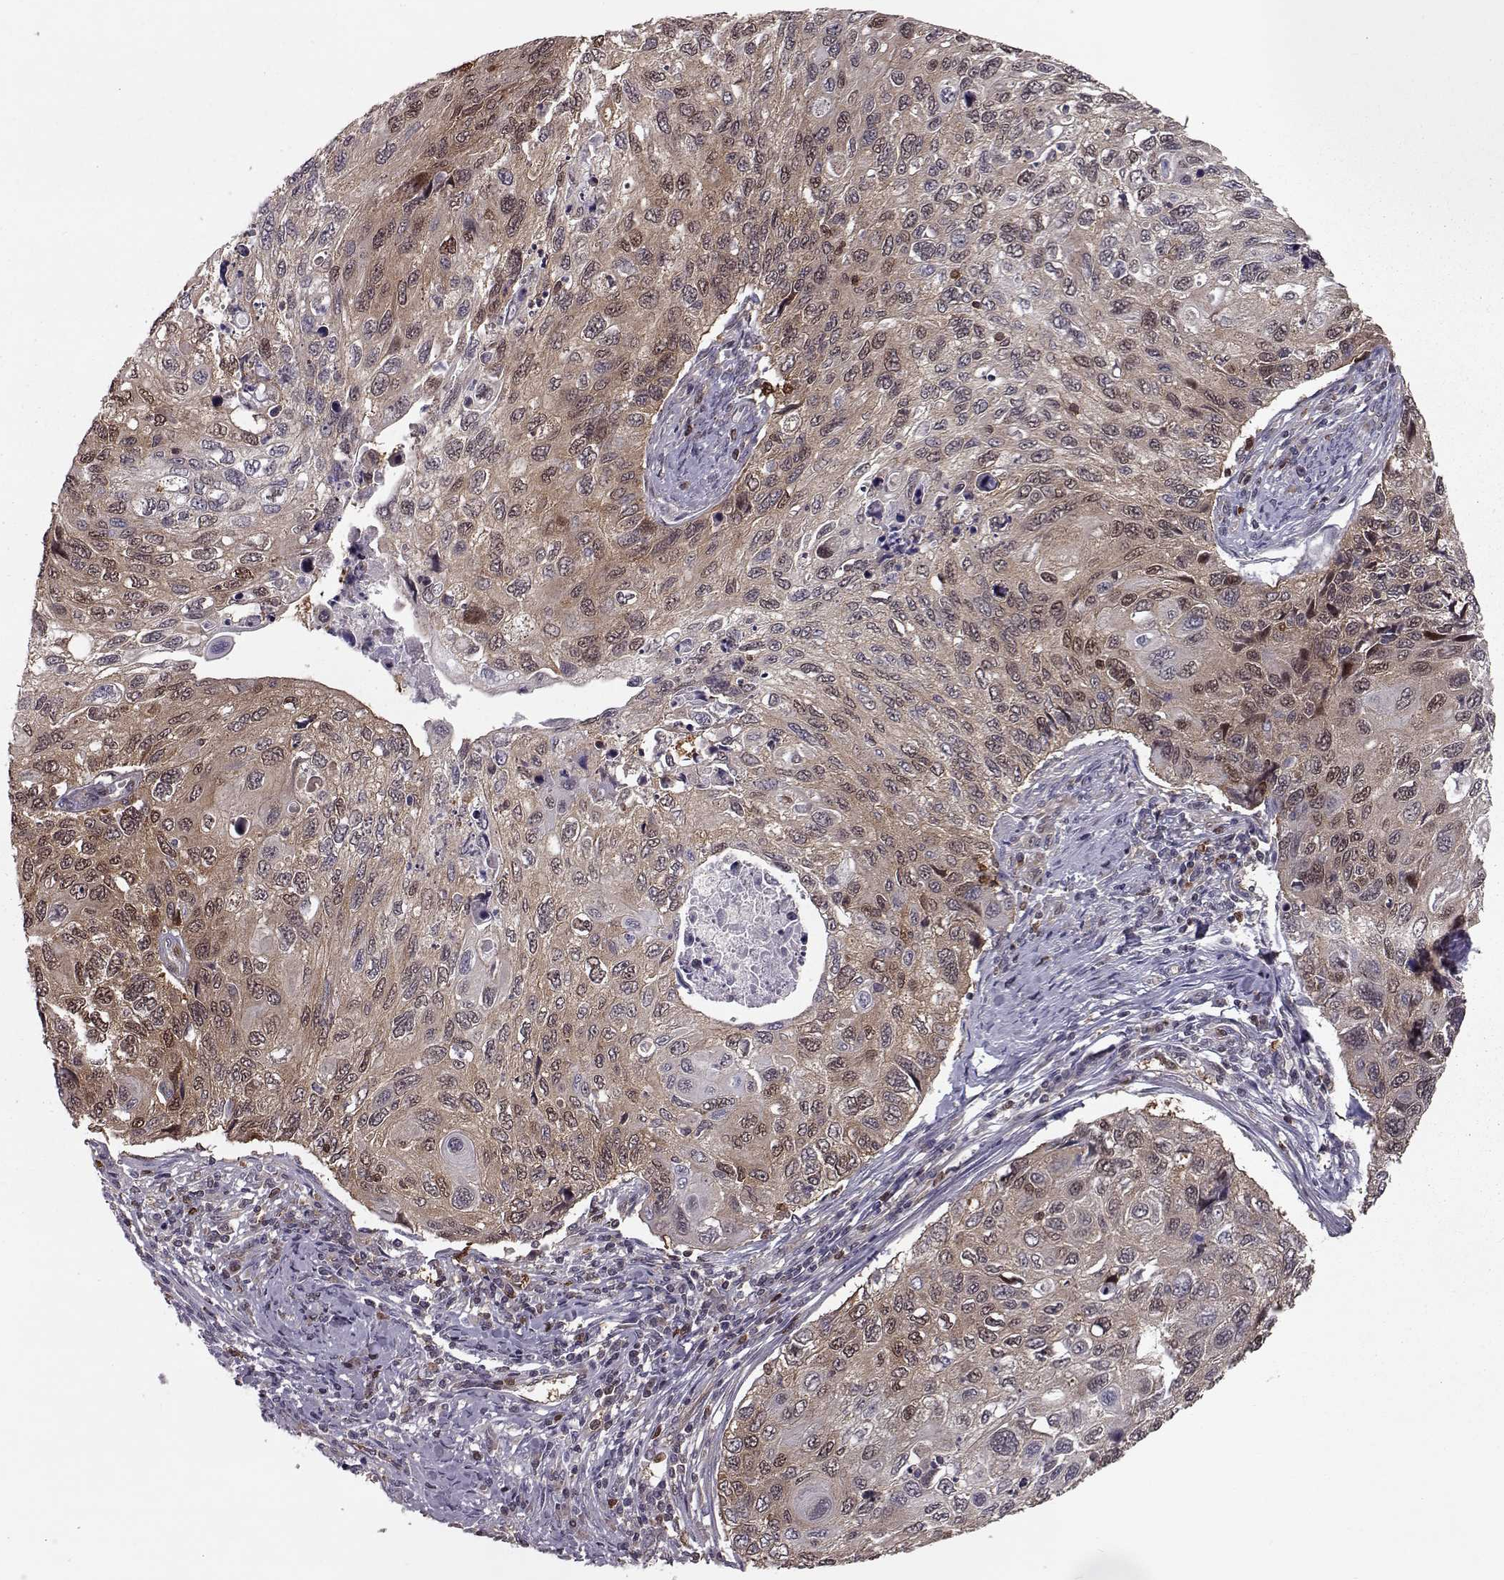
{"staining": {"intensity": "moderate", "quantity": "25%-75%", "location": "cytoplasmic/membranous"}, "tissue": "cervical cancer", "cell_type": "Tumor cells", "image_type": "cancer", "snomed": [{"axis": "morphology", "description": "Squamous cell carcinoma, NOS"}, {"axis": "topography", "description": "Cervix"}], "caption": "Protein expression analysis of cervical cancer (squamous cell carcinoma) displays moderate cytoplasmic/membranous positivity in approximately 25%-75% of tumor cells. The staining was performed using DAB, with brown indicating positive protein expression. Nuclei are stained blue with hematoxylin.", "gene": "RANBP1", "patient": {"sex": "female", "age": 70}}